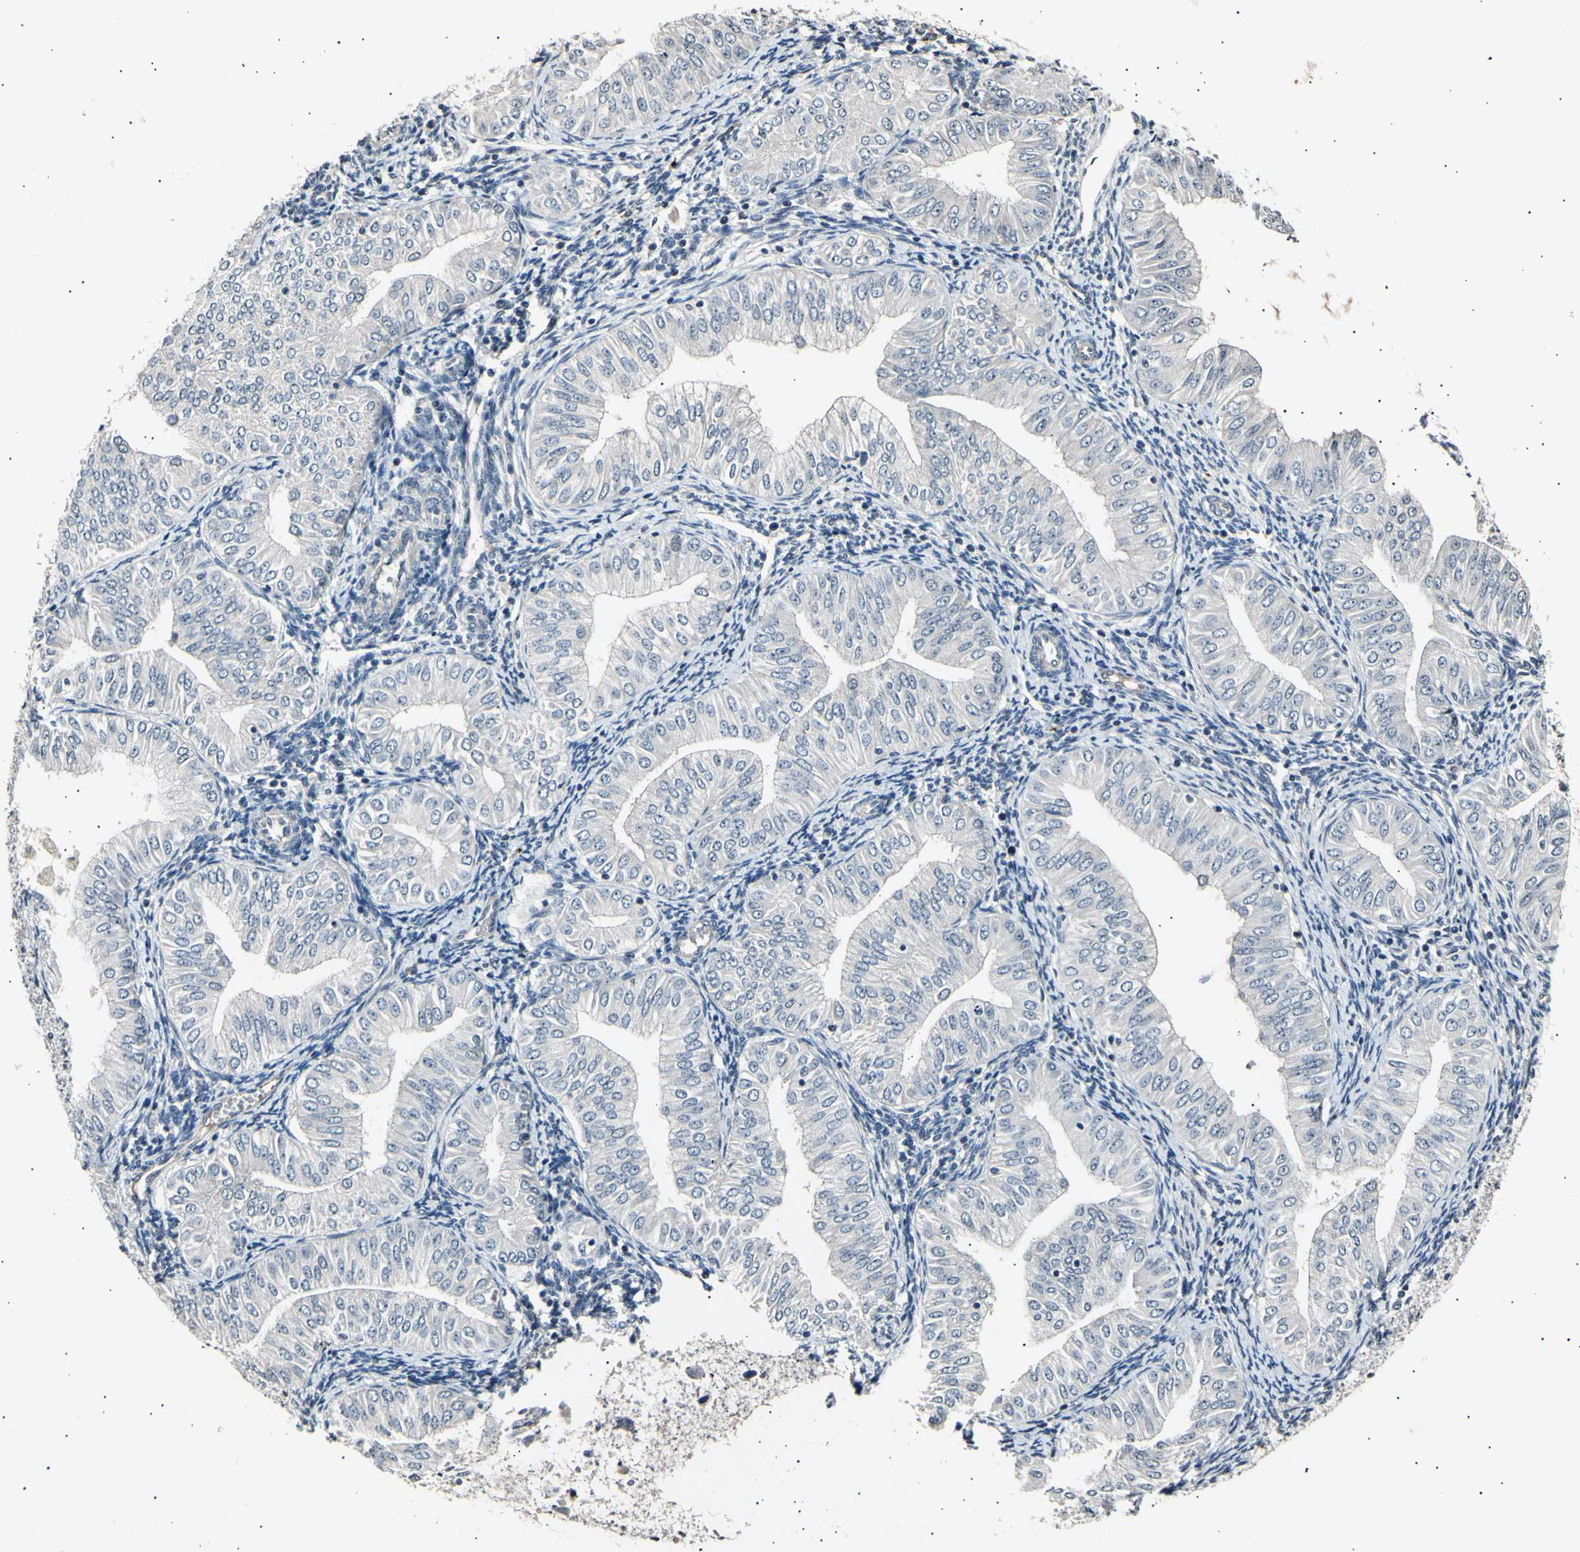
{"staining": {"intensity": "negative", "quantity": "none", "location": "none"}, "tissue": "endometrial cancer", "cell_type": "Tumor cells", "image_type": "cancer", "snomed": [{"axis": "morphology", "description": "Normal tissue, NOS"}, {"axis": "morphology", "description": "Adenocarcinoma, NOS"}, {"axis": "topography", "description": "Endometrium"}], "caption": "A photomicrograph of endometrial cancer (adenocarcinoma) stained for a protein shows no brown staining in tumor cells.", "gene": "AK1", "patient": {"sex": "female", "age": 53}}